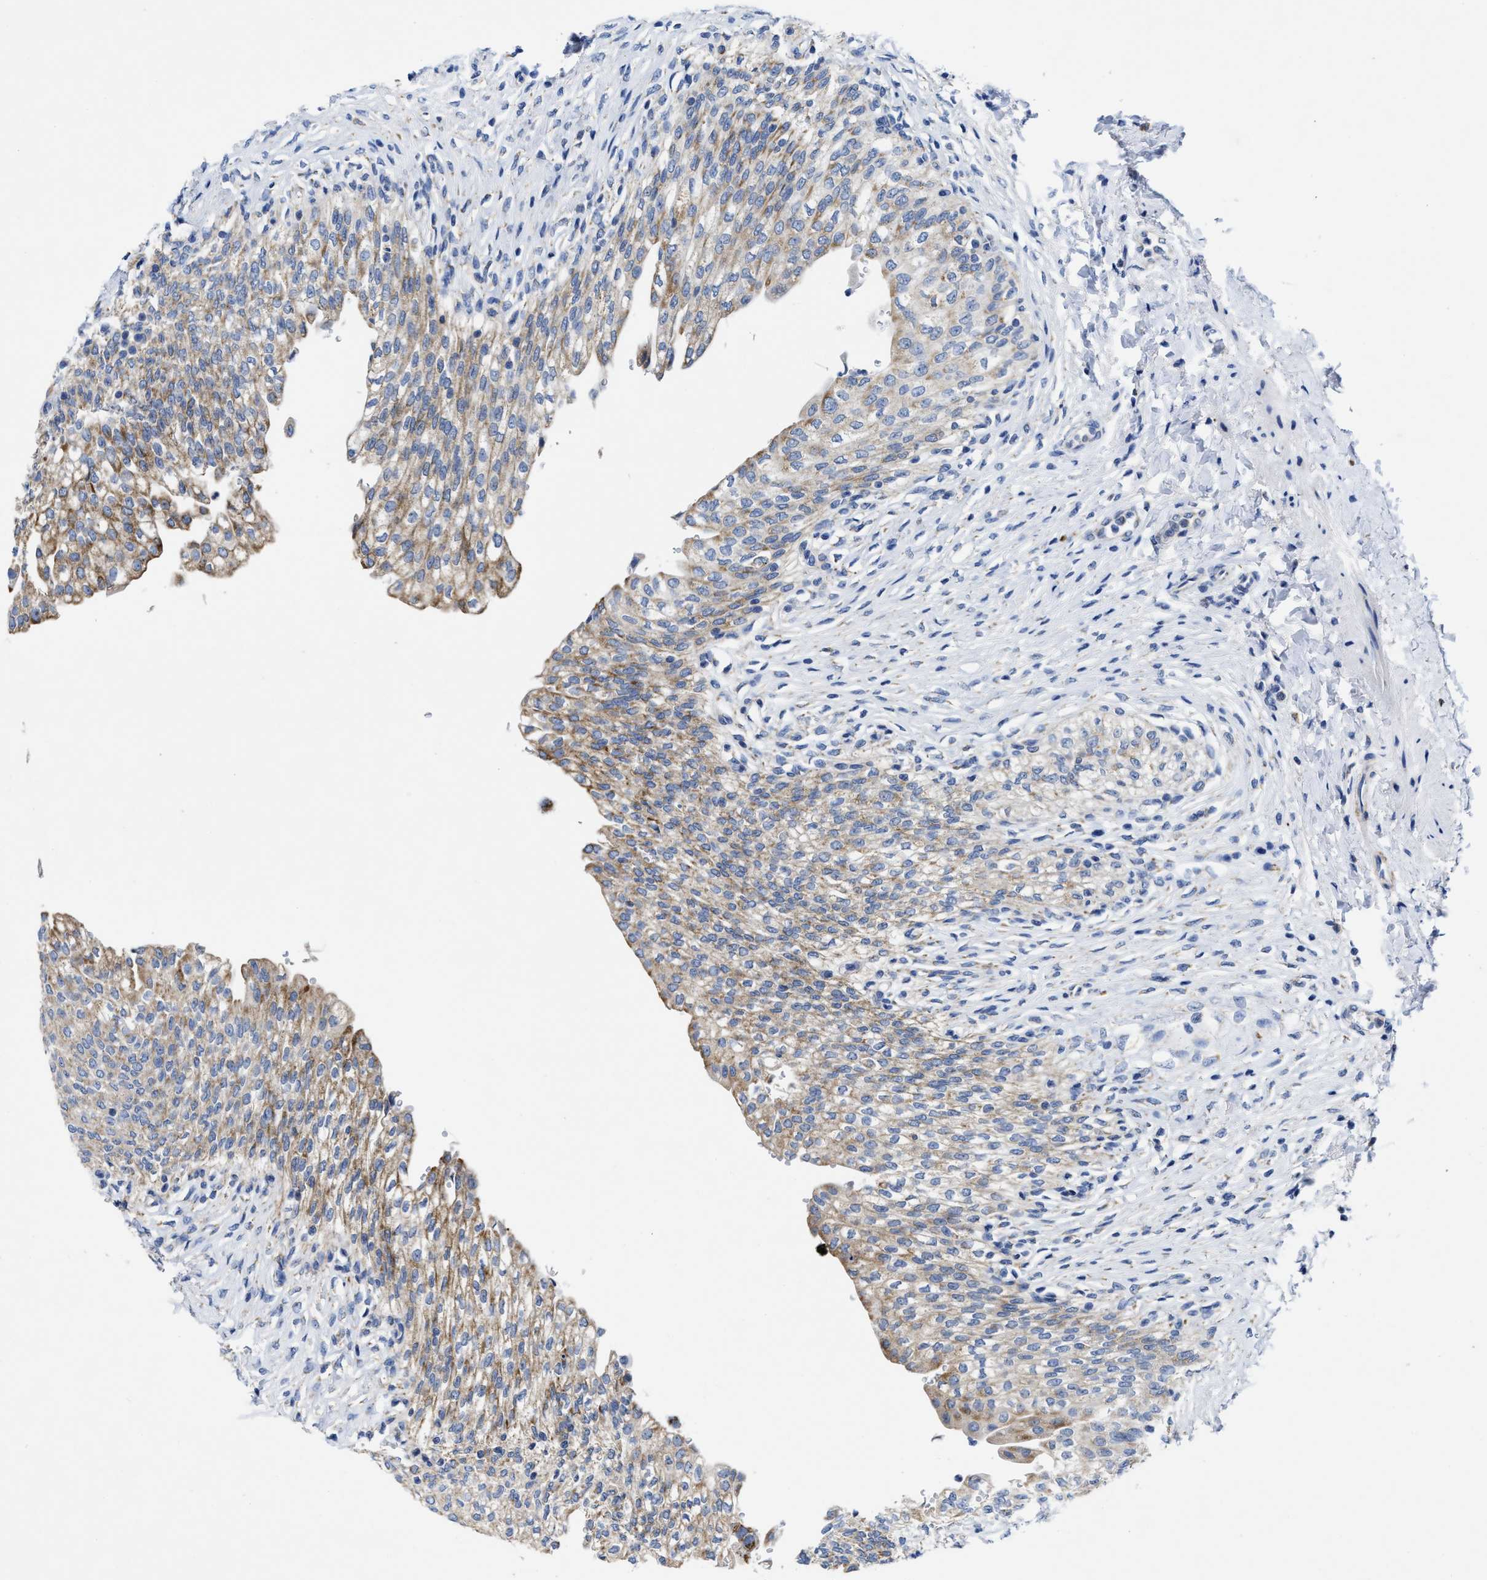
{"staining": {"intensity": "moderate", "quantity": ">75%", "location": "cytoplasmic/membranous"}, "tissue": "urinary bladder", "cell_type": "Urothelial cells", "image_type": "normal", "snomed": [{"axis": "morphology", "description": "Urothelial carcinoma, High grade"}, {"axis": "topography", "description": "Urinary bladder"}], "caption": "Protein staining of benign urinary bladder displays moderate cytoplasmic/membranous positivity in approximately >75% of urothelial cells. Nuclei are stained in blue.", "gene": "TBRG4", "patient": {"sex": "male", "age": 46}}